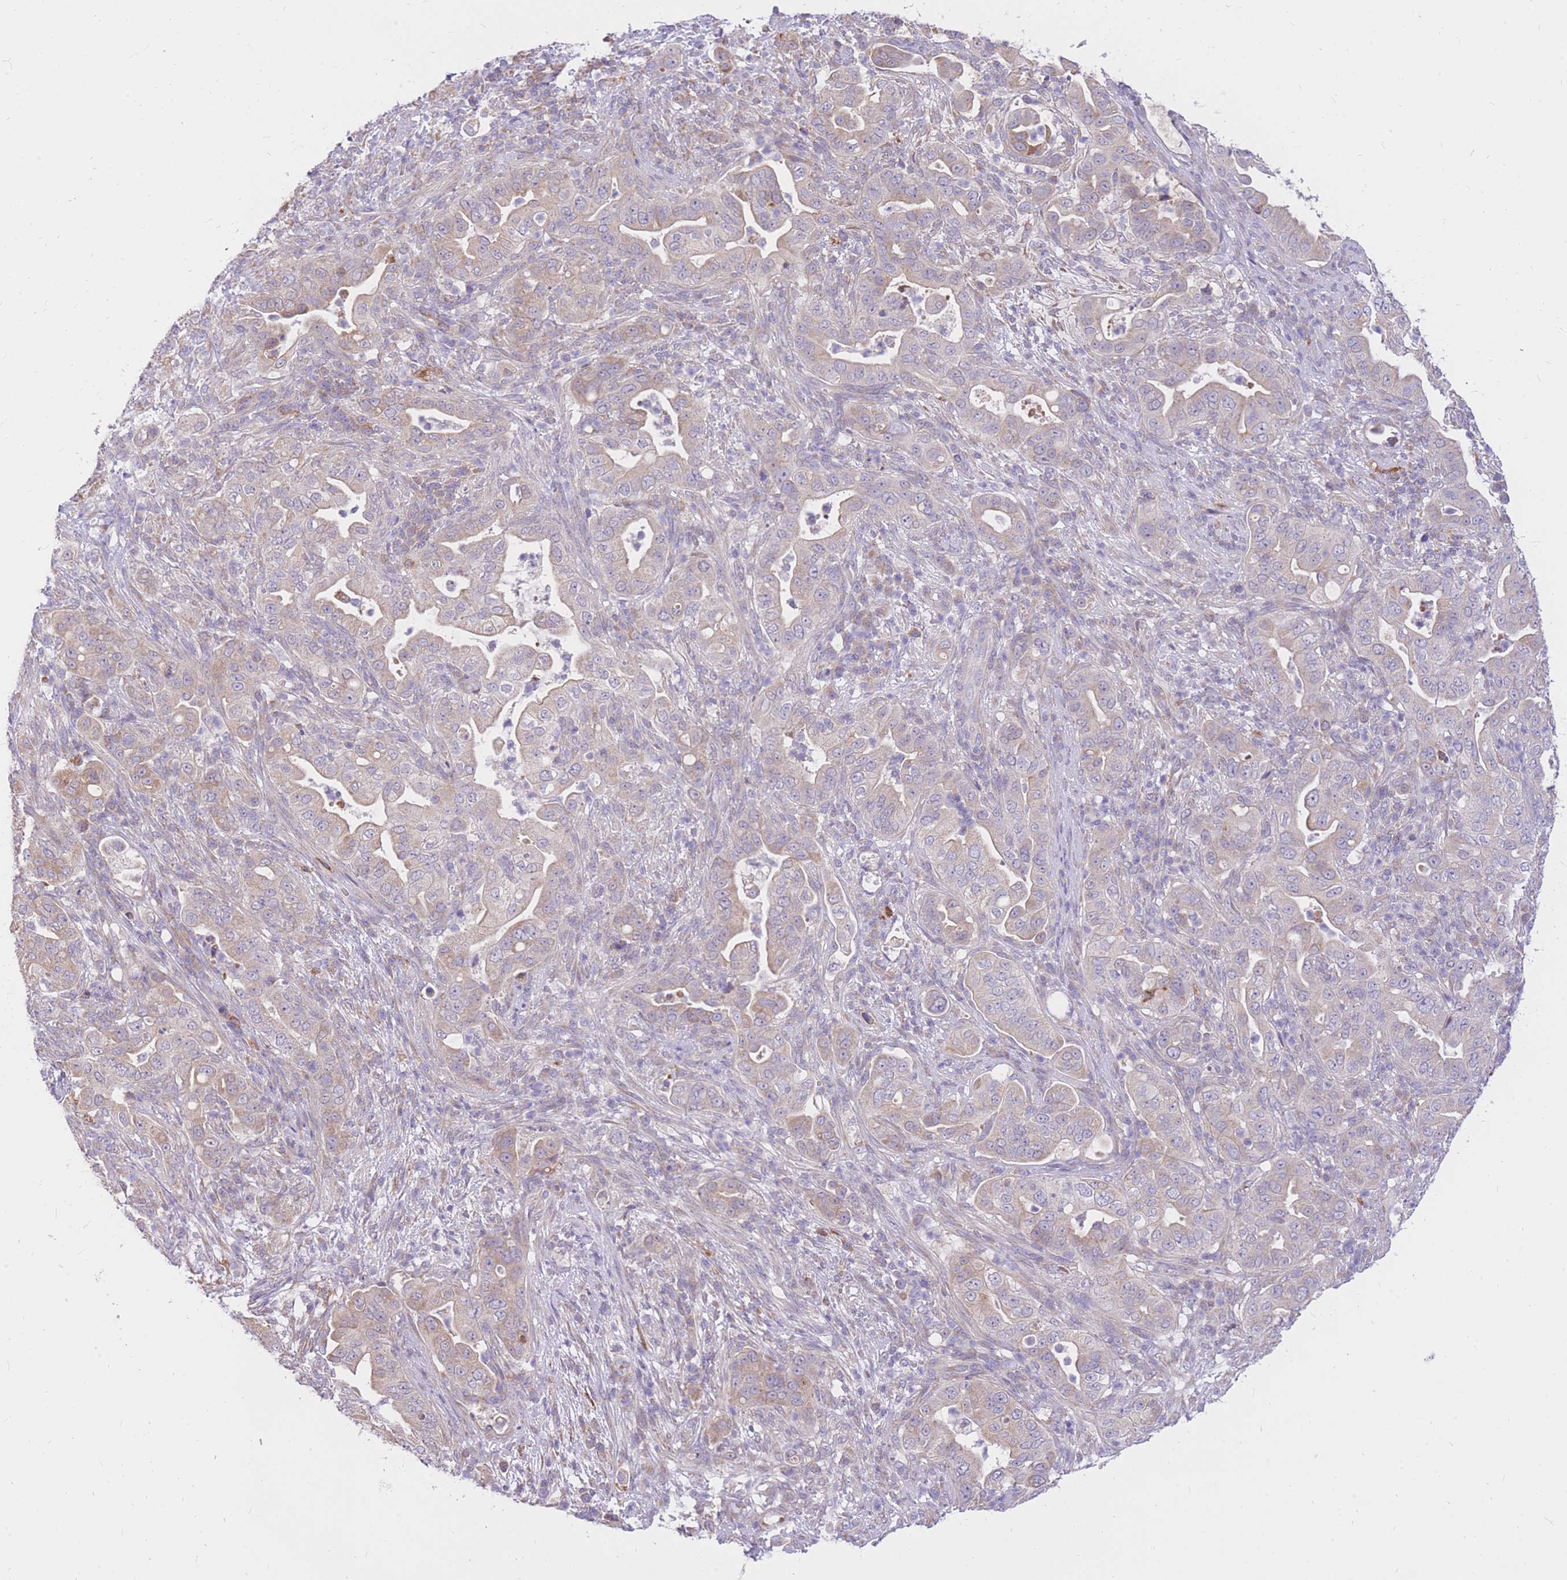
{"staining": {"intensity": "weak", "quantity": "<25%", "location": "cytoplasmic/membranous"}, "tissue": "pancreatic cancer", "cell_type": "Tumor cells", "image_type": "cancer", "snomed": [{"axis": "morphology", "description": "Adenocarcinoma, NOS"}, {"axis": "topography", "description": "Pancreas"}], "caption": "Tumor cells are negative for protein expression in human pancreatic cancer. (DAB immunohistochemistry (IHC) visualized using brightfield microscopy, high magnification).", "gene": "TOPAZ1", "patient": {"sex": "female", "age": 63}}